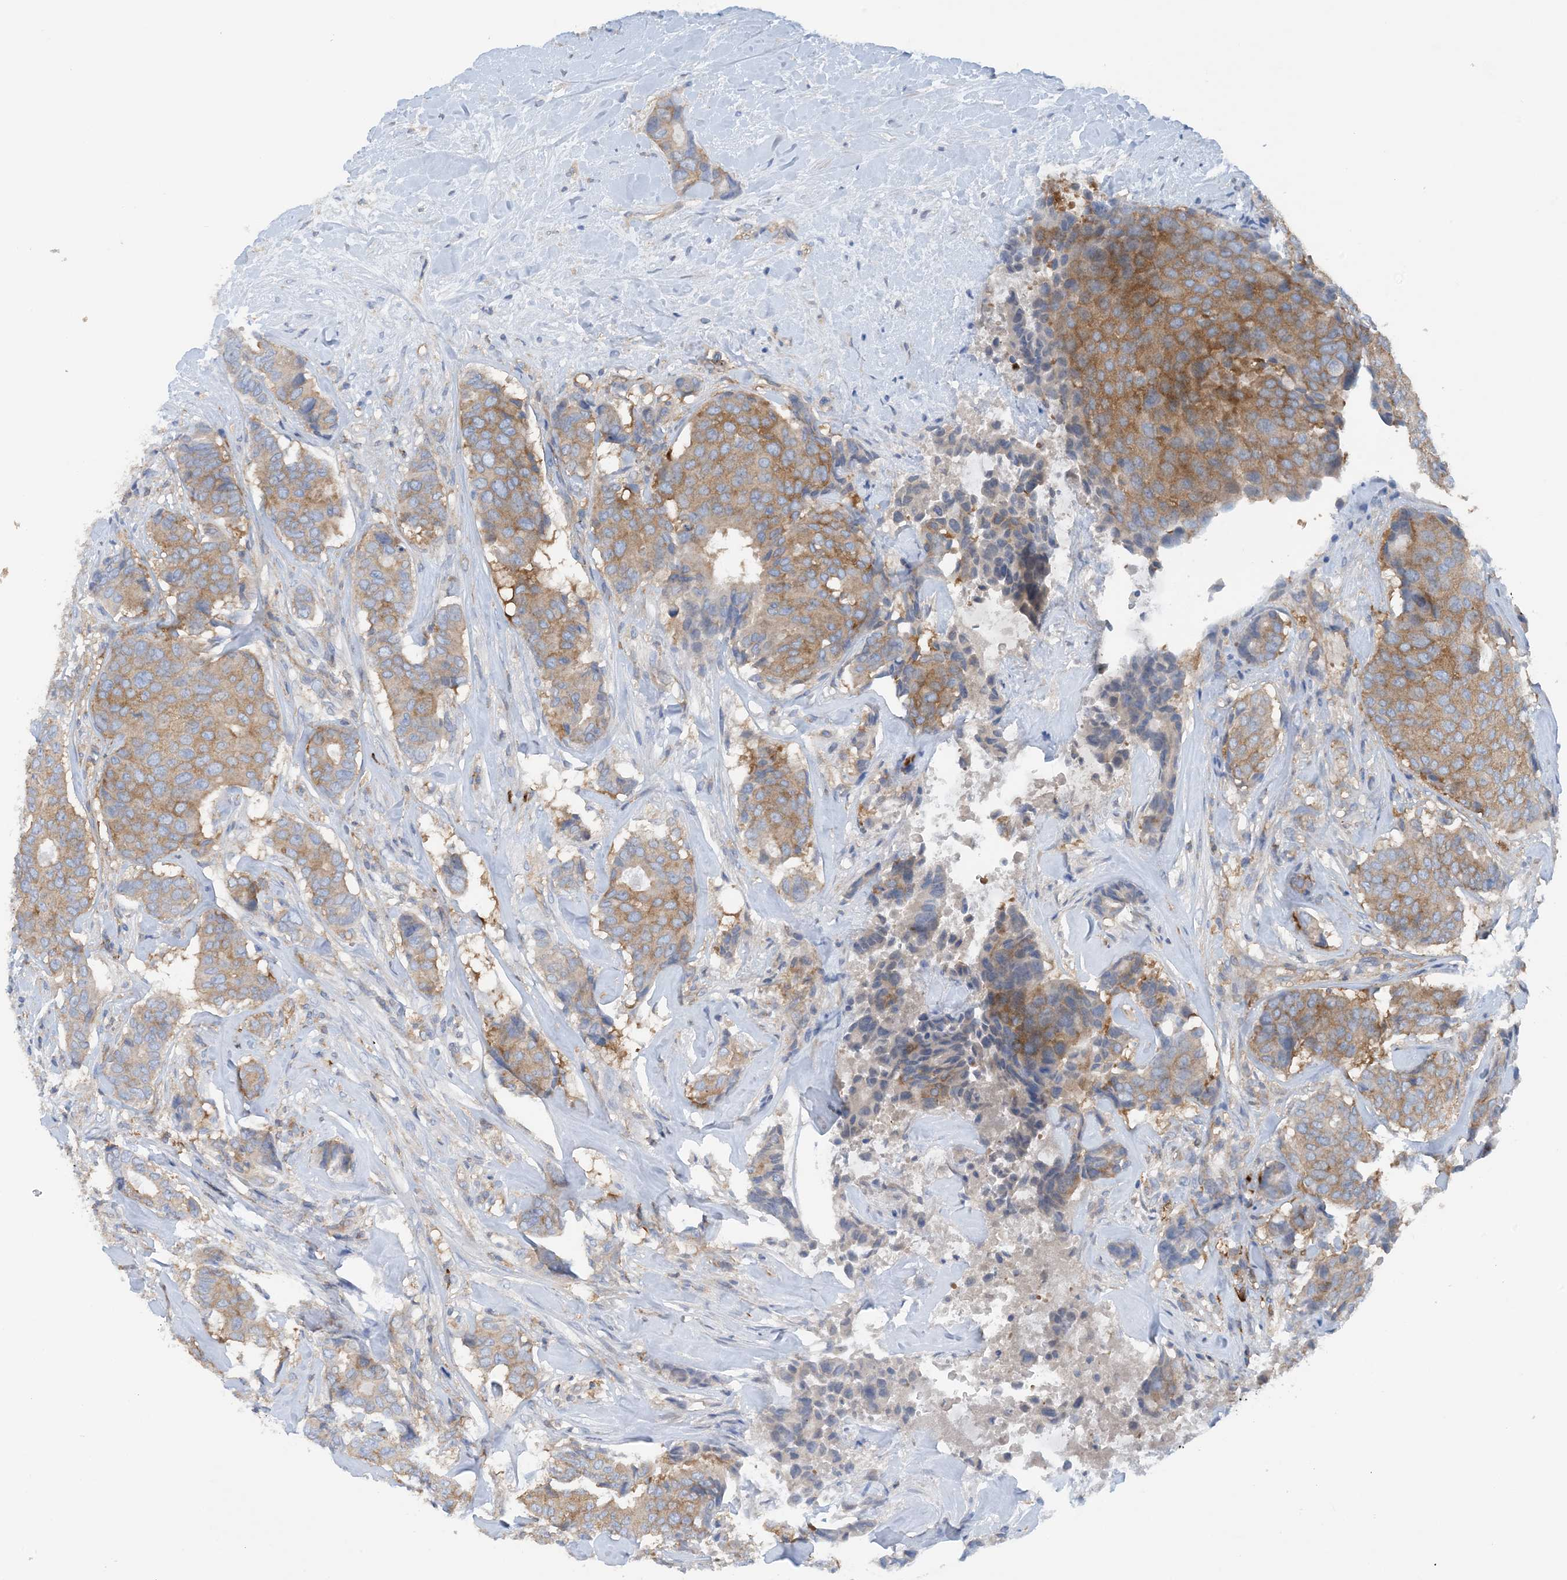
{"staining": {"intensity": "moderate", "quantity": ">75%", "location": "cytoplasmic/membranous"}, "tissue": "breast cancer", "cell_type": "Tumor cells", "image_type": "cancer", "snomed": [{"axis": "morphology", "description": "Duct carcinoma"}, {"axis": "topography", "description": "Breast"}], "caption": "Tumor cells demonstrate medium levels of moderate cytoplasmic/membranous positivity in about >75% of cells in breast cancer (intraductal carcinoma). (Stains: DAB in brown, nuclei in blue, Microscopy: brightfield microscopy at high magnification).", "gene": "PHACTR2", "patient": {"sex": "female", "age": 75}}